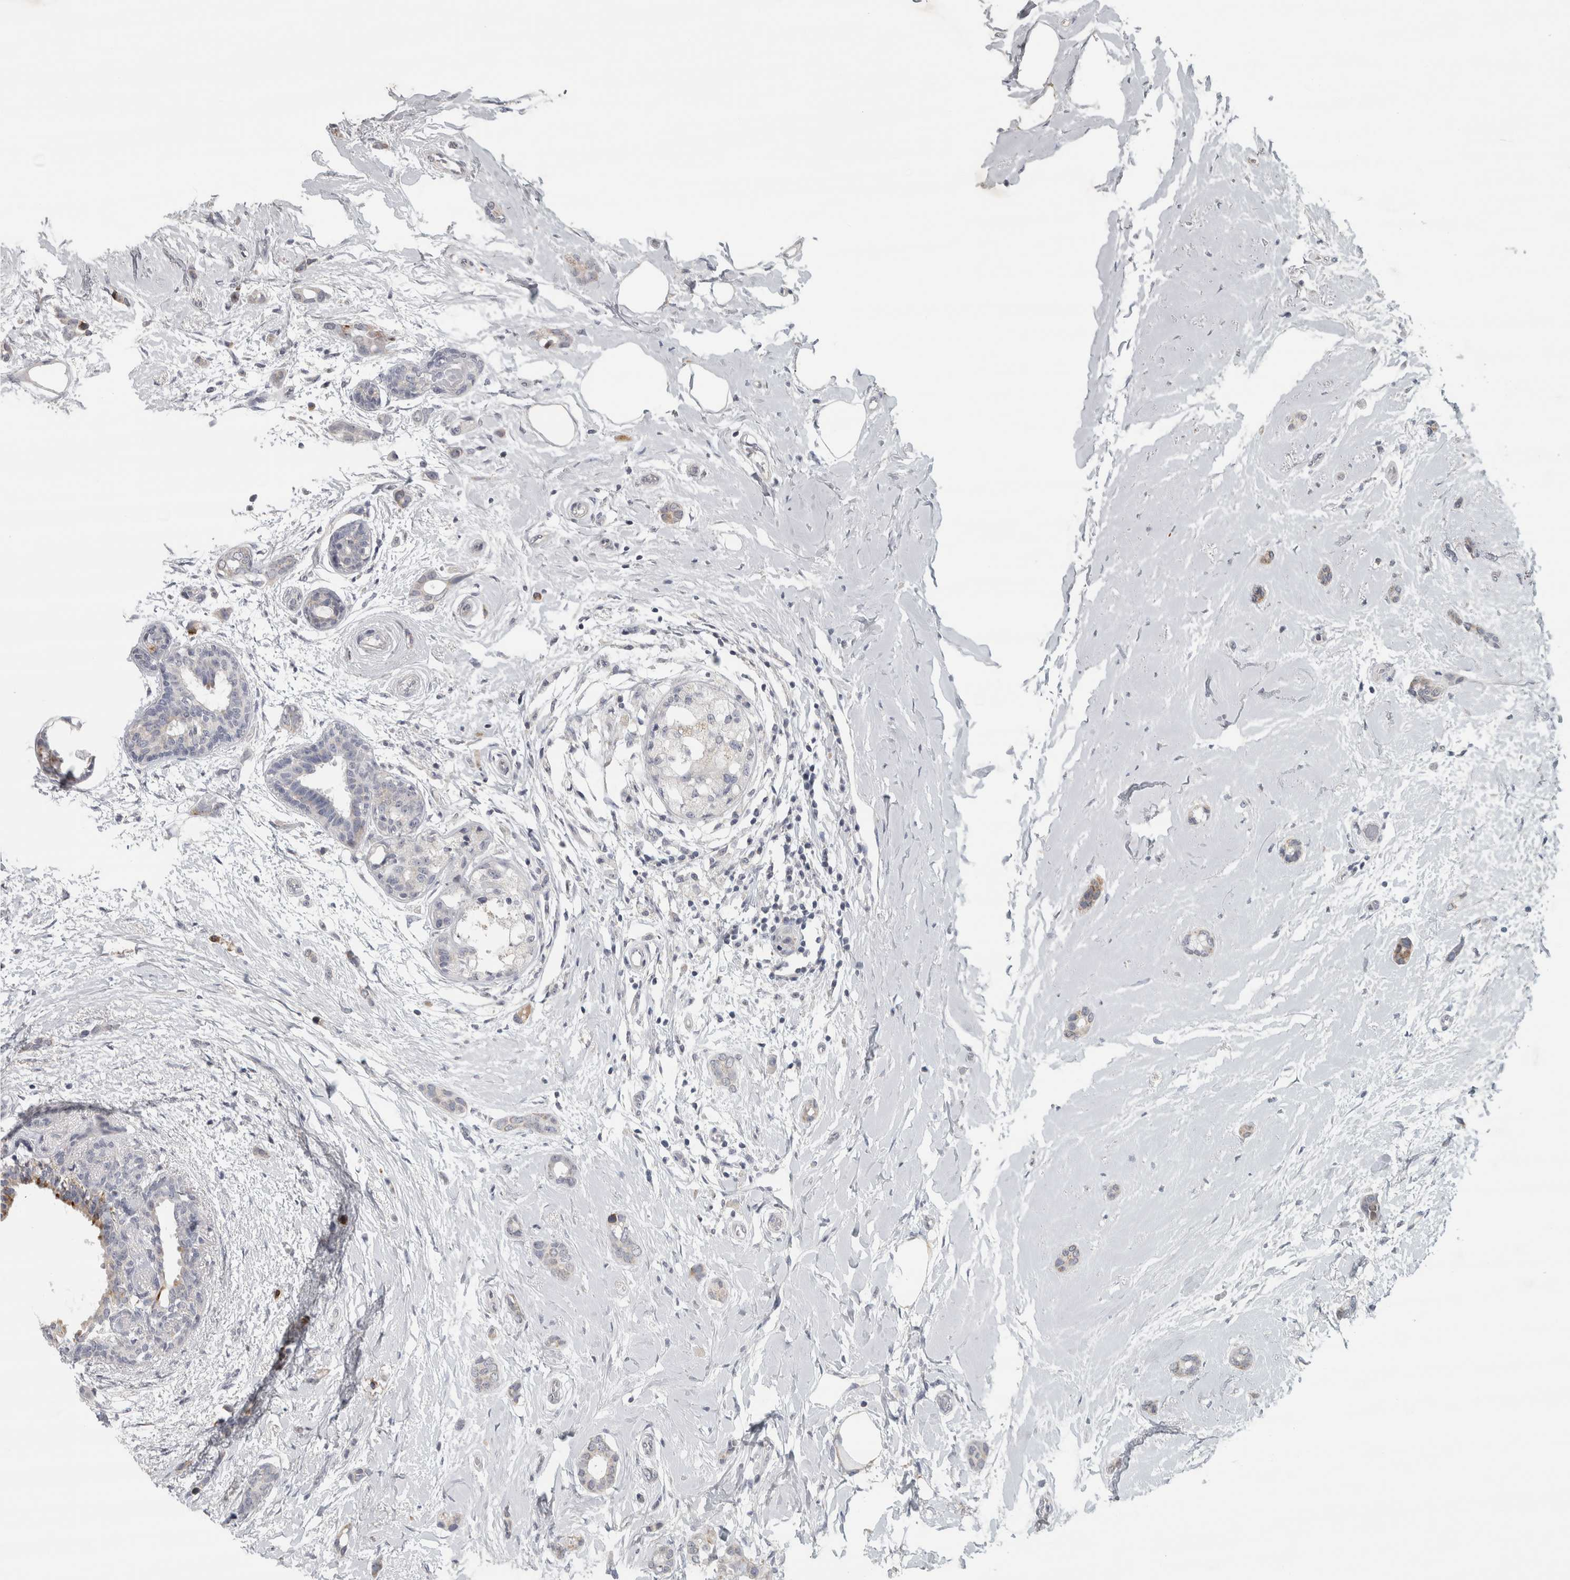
{"staining": {"intensity": "negative", "quantity": "none", "location": "none"}, "tissue": "breast cancer", "cell_type": "Tumor cells", "image_type": "cancer", "snomed": [{"axis": "morphology", "description": "Duct carcinoma"}, {"axis": "topography", "description": "Breast"}], "caption": "Breast infiltrating ductal carcinoma was stained to show a protein in brown. There is no significant staining in tumor cells.", "gene": "PTPRN2", "patient": {"sex": "female", "age": 55}}